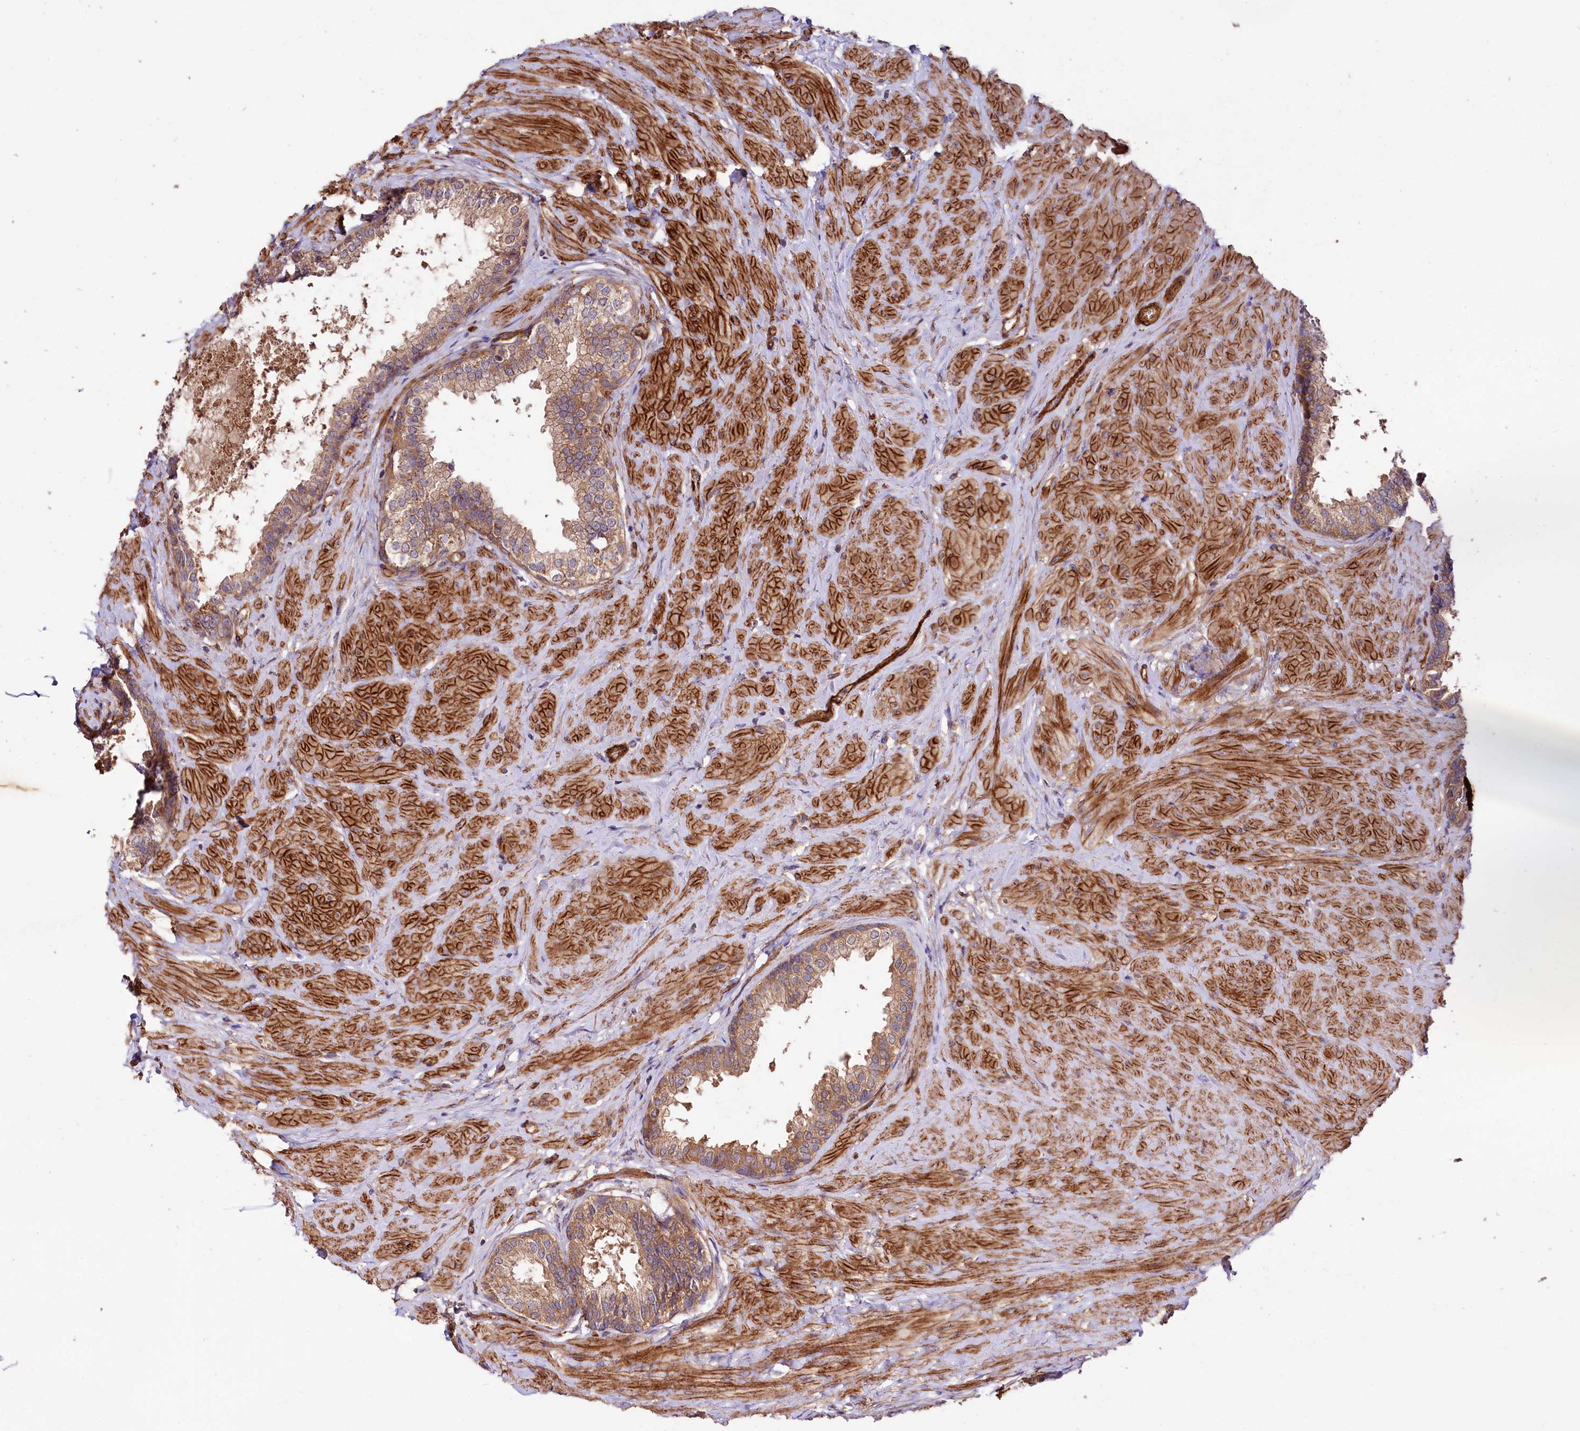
{"staining": {"intensity": "moderate", "quantity": ">75%", "location": "cytoplasmic/membranous"}, "tissue": "prostate", "cell_type": "Glandular cells", "image_type": "normal", "snomed": [{"axis": "morphology", "description": "Normal tissue, NOS"}, {"axis": "topography", "description": "Prostate"}], "caption": "Unremarkable prostate shows moderate cytoplasmic/membranous positivity in about >75% of glandular cells (Brightfield microscopy of DAB IHC at high magnification)..", "gene": "SPATS2", "patient": {"sex": "male", "age": 48}}